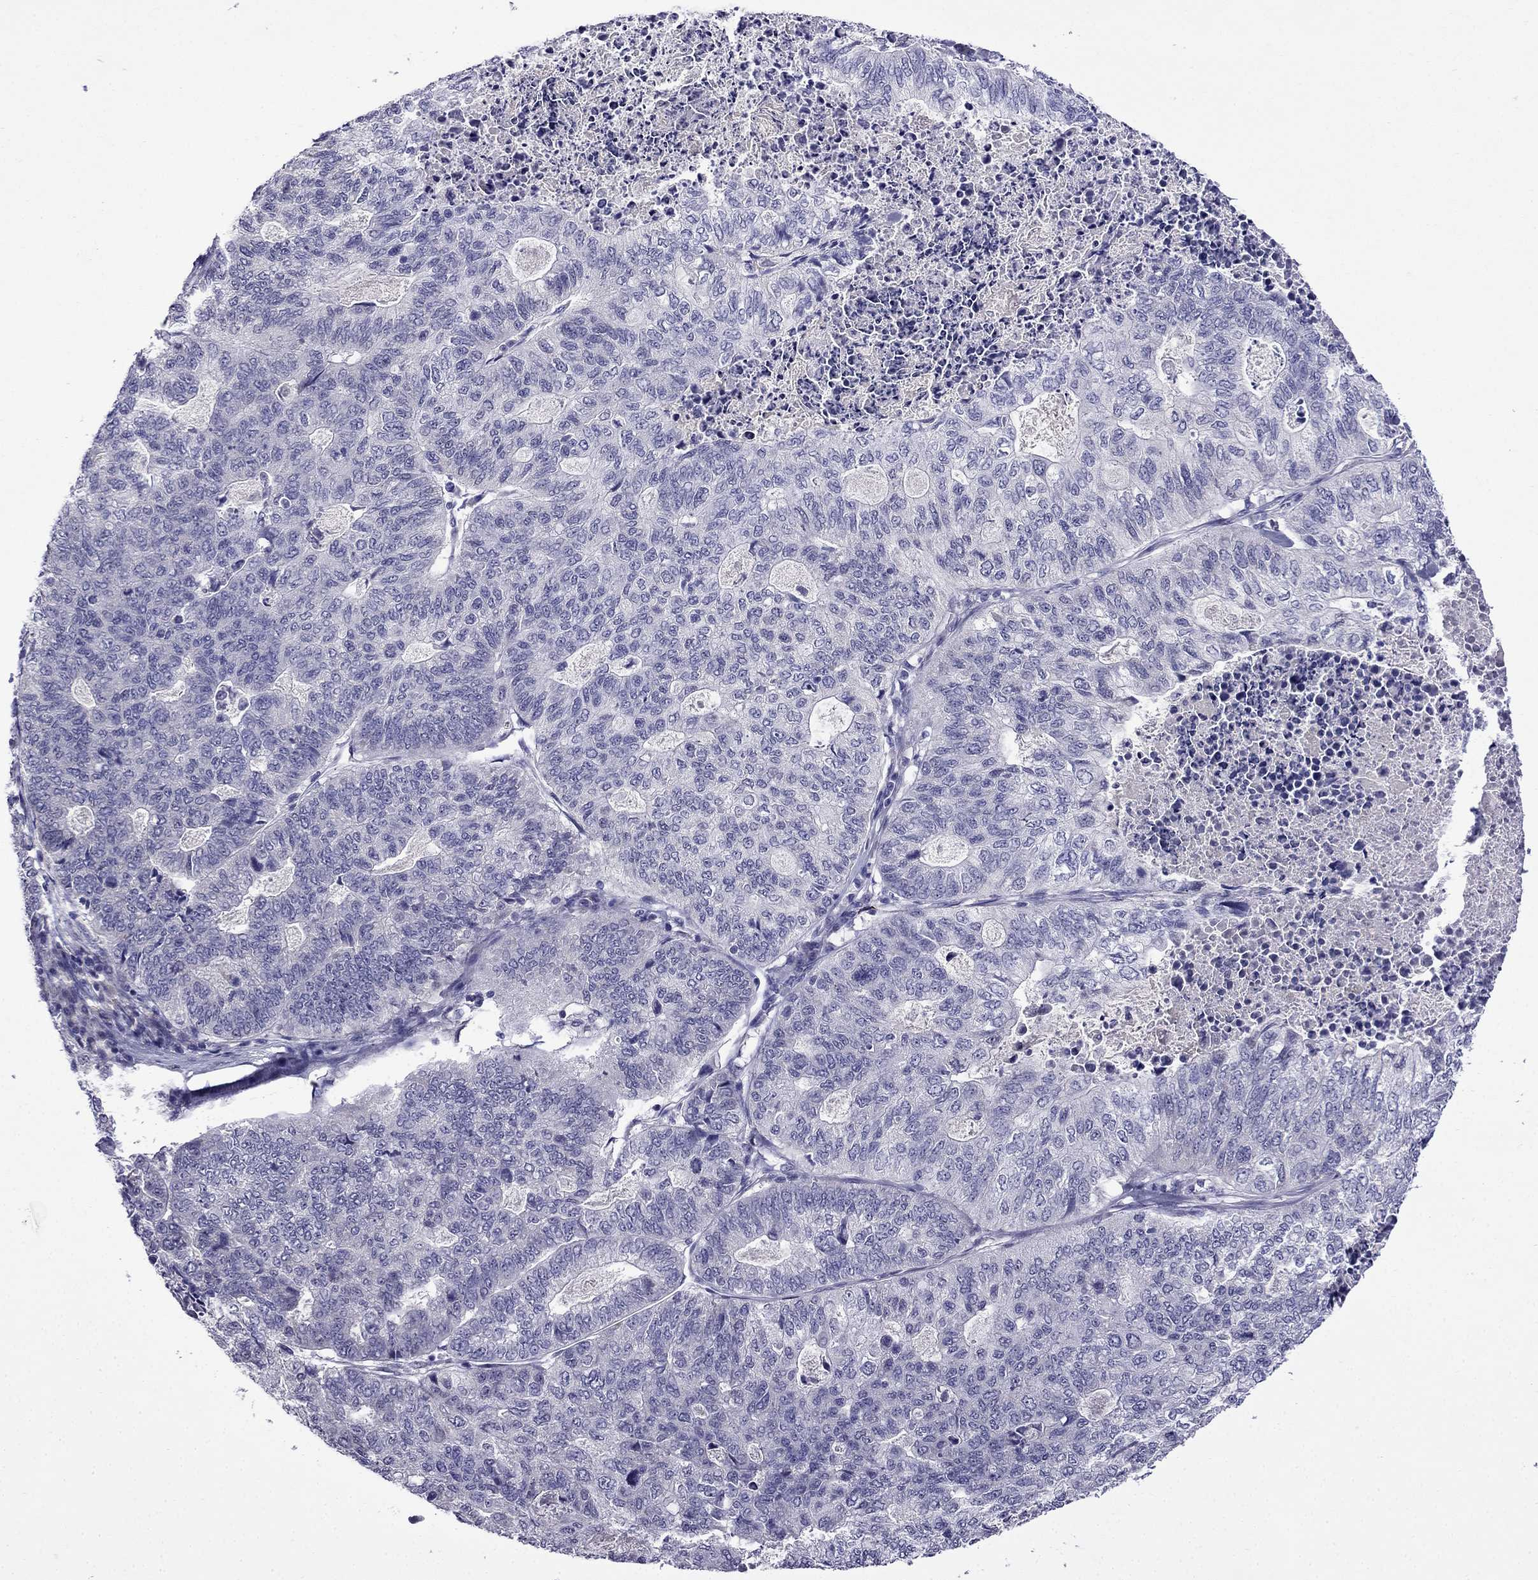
{"staining": {"intensity": "negative", "quantity": "none", "location": "none"}, "tissue": "stomach cancer", "cell_type": "Tumor cells", "image_type": "cancer", "snomed": [{"axis": "morphology", "description": "Adenocarcinoma, NOS"}, {"axis": "topography", "description": "Stomach, upper"}], "caption": "High magnification brightfield microscopy of stomach cancer stained with DAB (brown) and counterstained with hematoxylin (blue): tumor cells show no significant staining.", "gene": "PI16", "patient": {"sex": "female", "age": 67}}